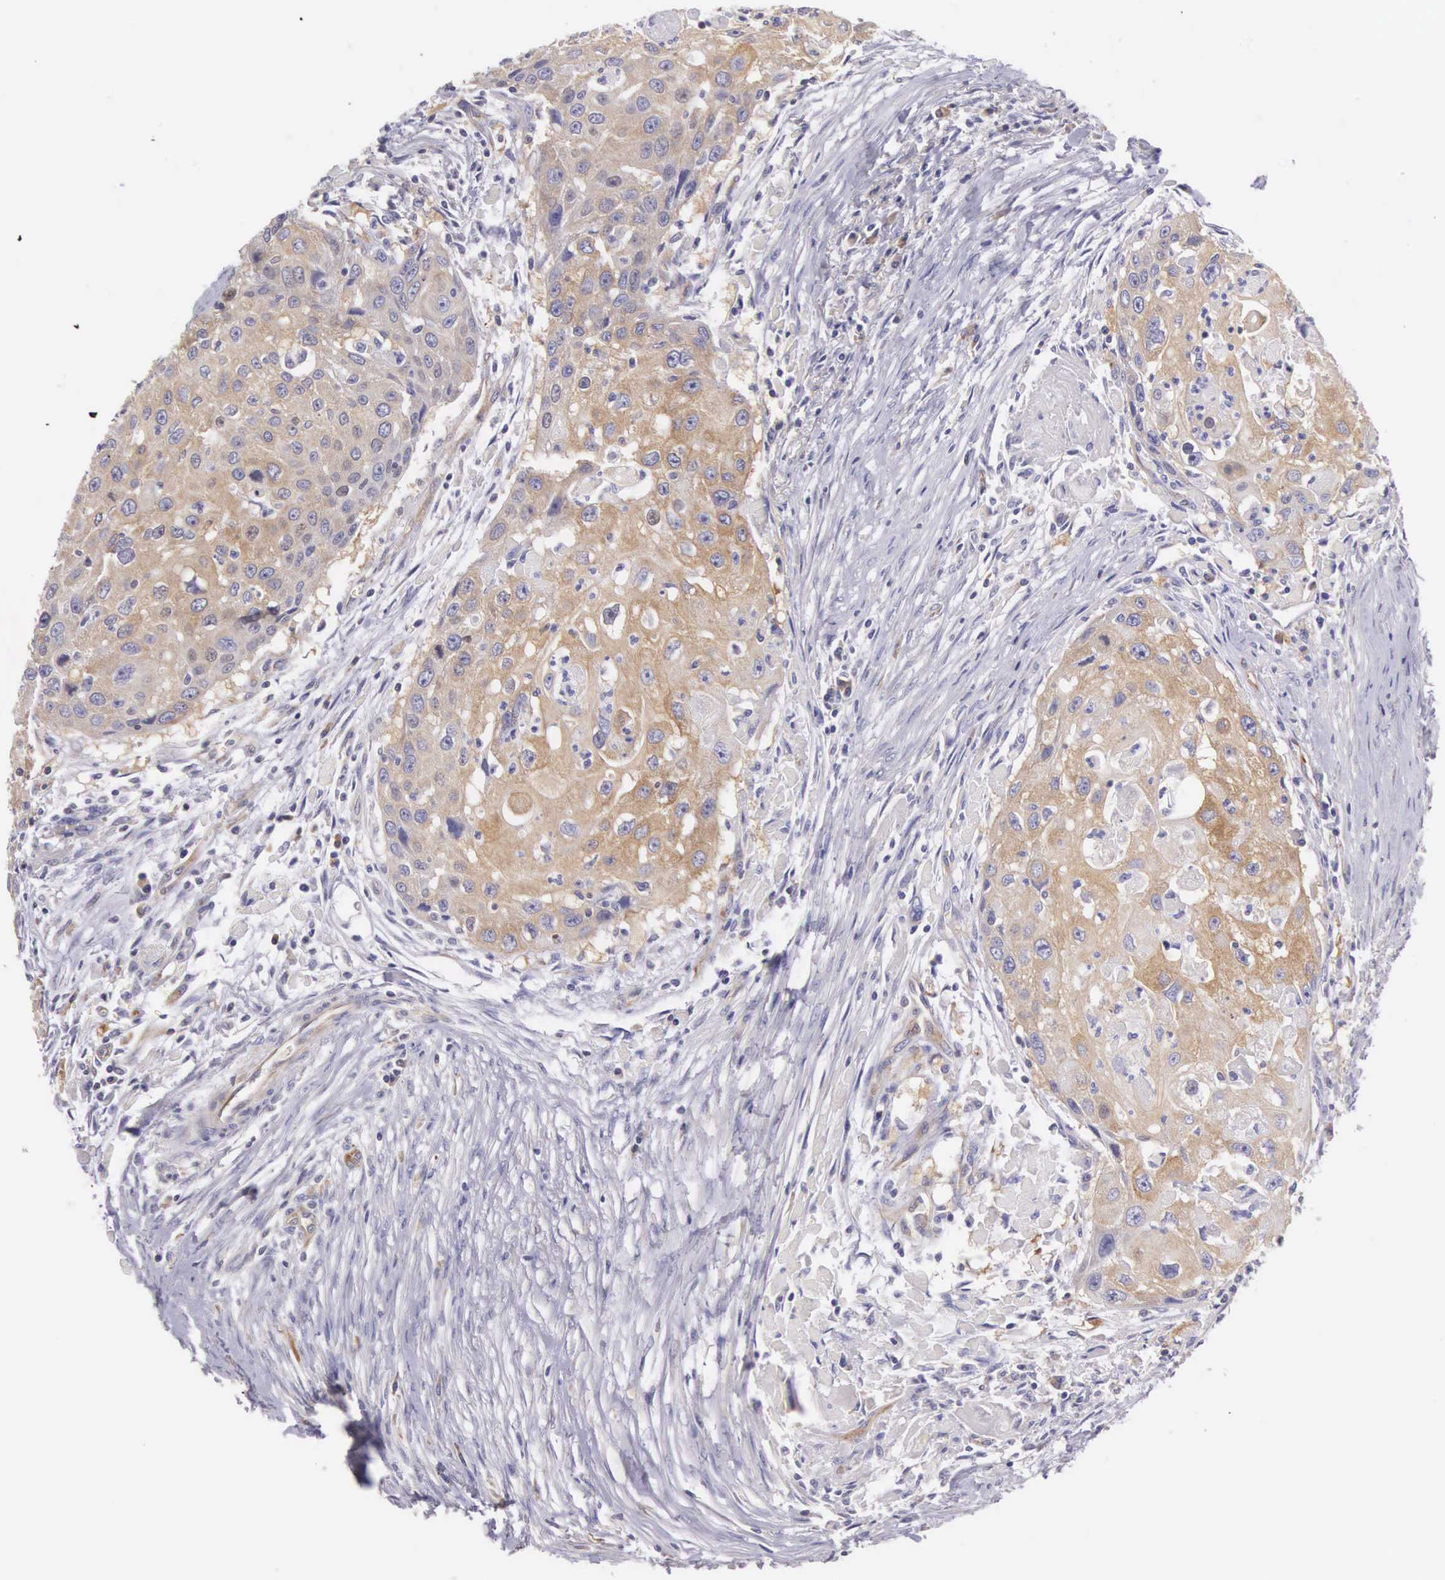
{"staining": {"intensity": "moderate", "quantity": ">75%", "location": "cytoplasmic/membranous"}, "tissue": "head and neck cancer", "cell_type": "Tumor cells", "image_type": "cancer", "snomed": [{"axis": "morphology", "description": "Squamous cell carcinoma, NOS"}, {"axis": "topography", "description": "Head-Neck"}], "caption": "High-magnification brightfield microscopy of head and neck squamous cell carcinoma stained with DAB (brown) and counterstained with hematoxylin (blue). tumor cells exhibit moderate cytoplasmic/membranous expression is seen in about>75% of cells. Using DAB (3,3'-diaminobenzidine) (brown) and hematoxylin (blue) stains, captured at high magnification using brightfield microscopy.", "gene": "OSBPL3", "patient": {"sex": "male", "age": 64}}